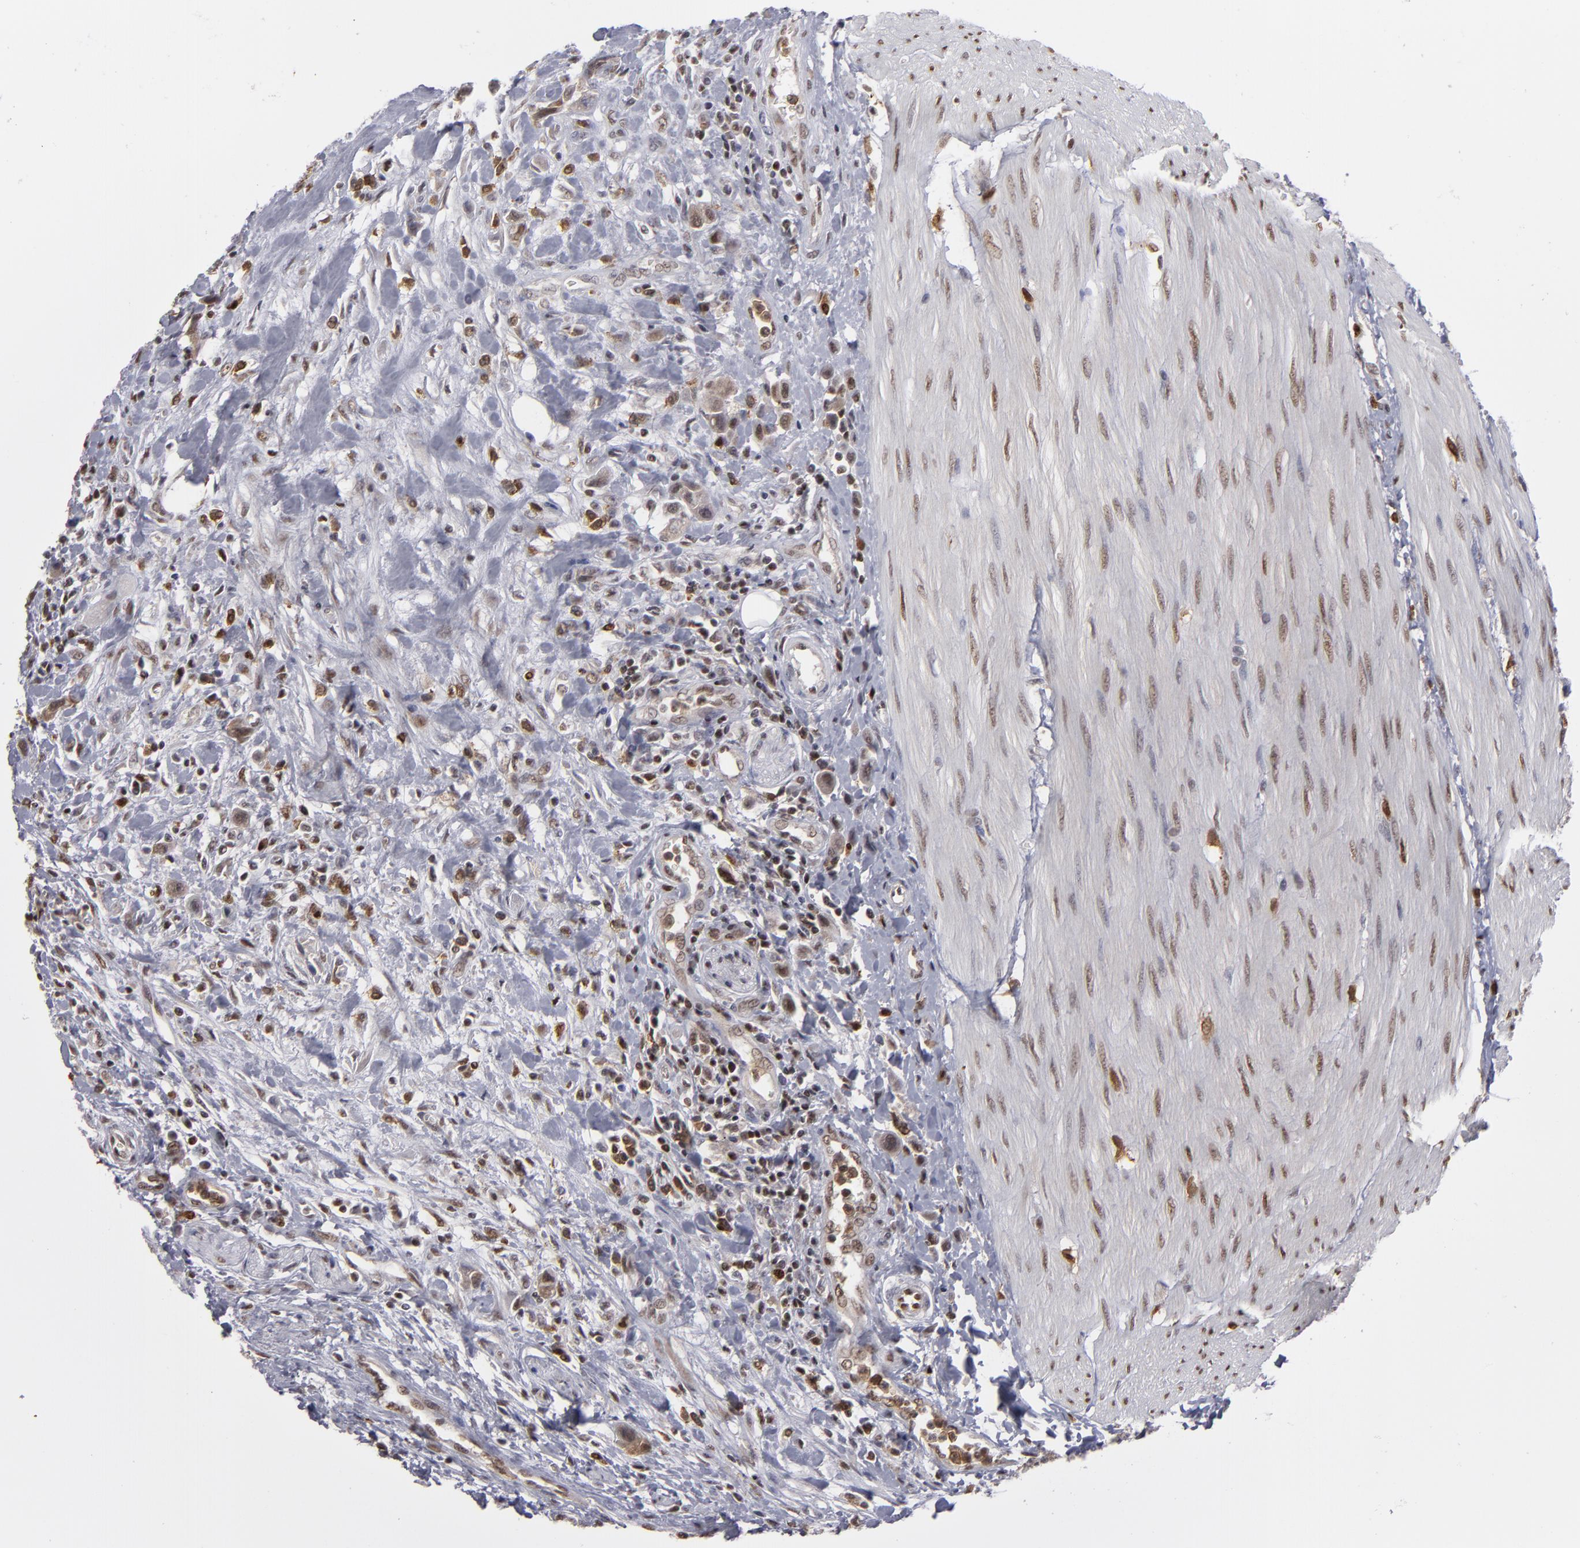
{"staining": {"intensity": "moderate", "quantity": "25%-75%", "location": "cytoplasmic/membranous,nuclear"}, "tissue": "urothelial cancer", "cell_type": "Tumor cells", "image_type": "cancer", "snomed": [{"axis": "morphology", "description": "Urothelial carcinoma, High grade"}, {"axis": "topography", "description": "Urinary bladder"}], "caption": "Urothelial carcinoma (high-grade) was stained to show a protein in brown. There is medium levels of moderate cytoplasmic/membranous and nuclear positivity in approximately 25%-75% of tumor cells.", "gene": "GSR", "patient": {"sex": "male", "age": 50}}